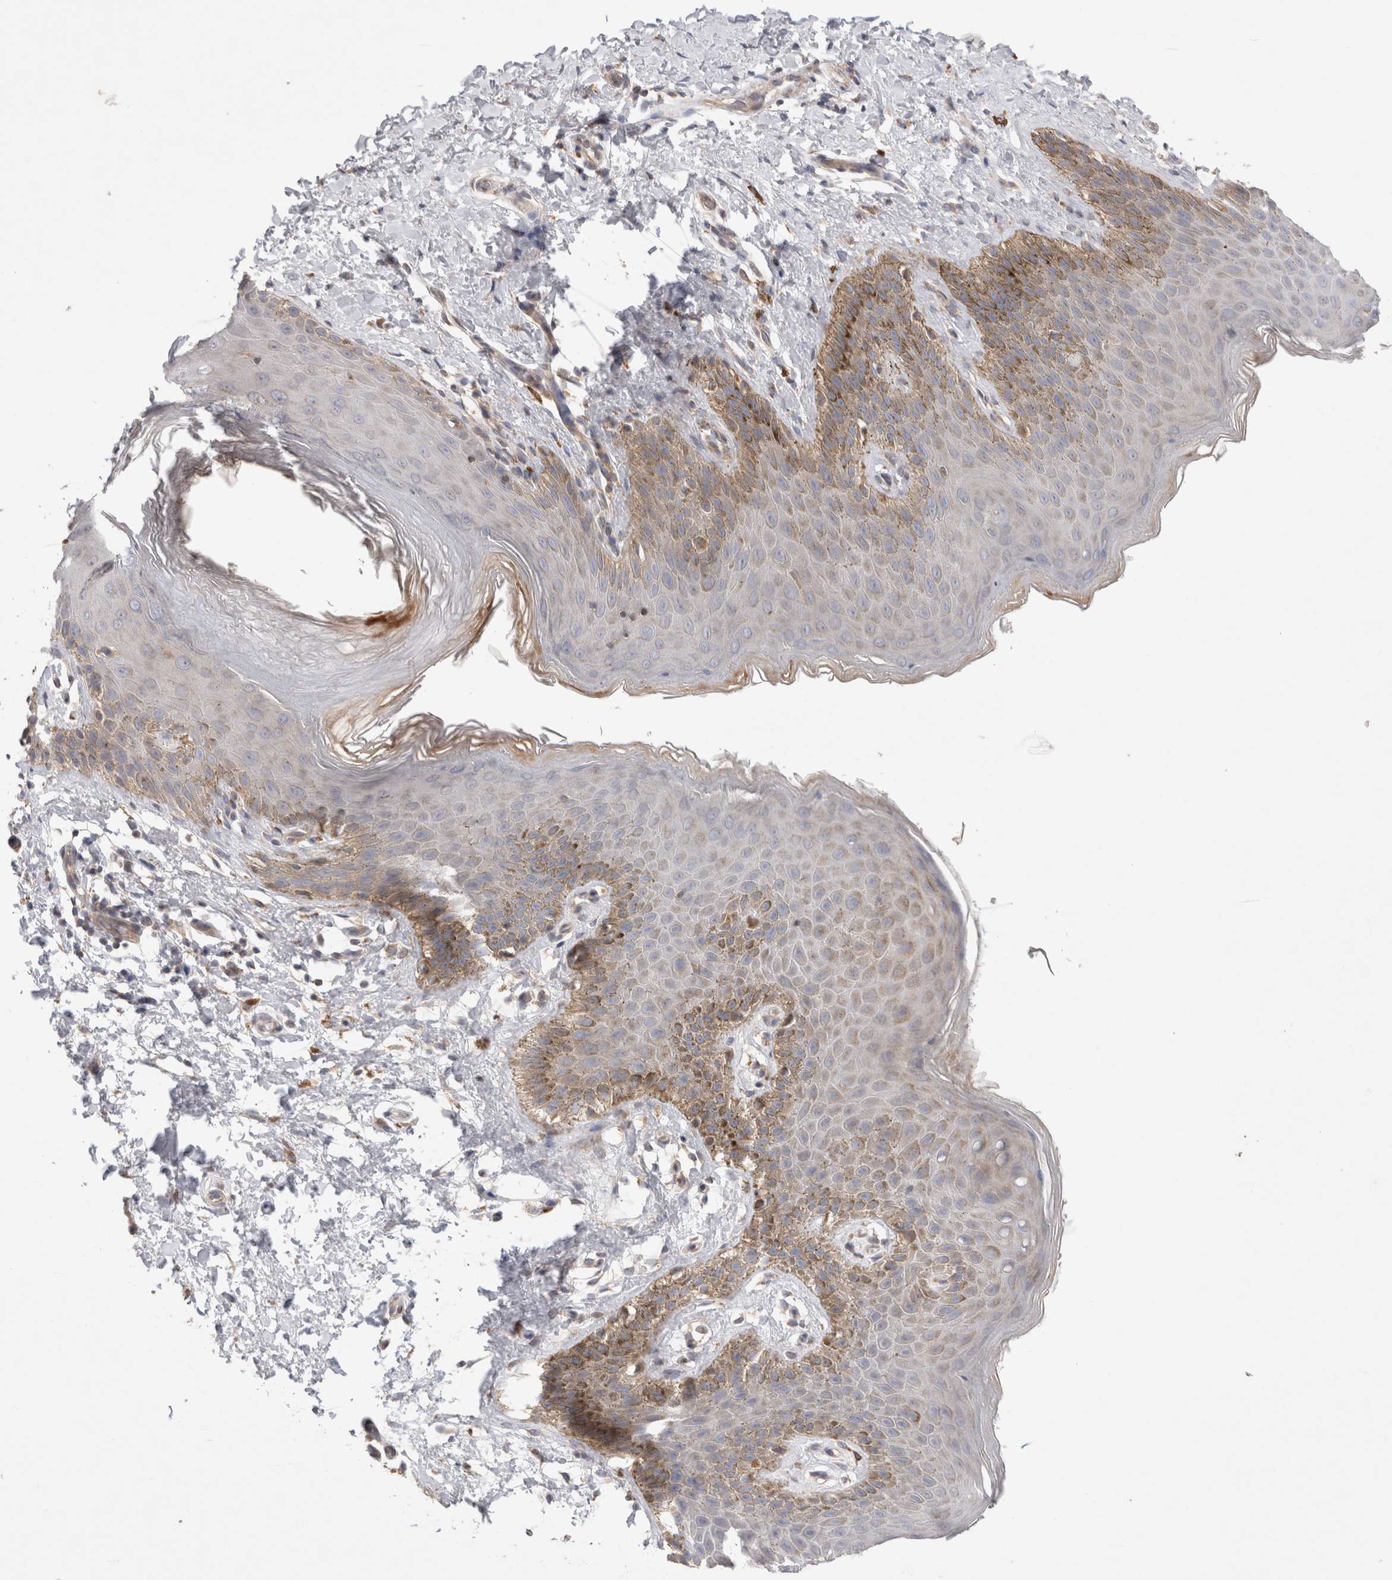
{"staining": {"intensity": "moderate", "quantity": "<25%", "location": "cytoplasmic/membranous"}, "tissue": "skin", "cell_type": "Epidermal cells", "image_type": "normal", "snomed": [{"axis": "morphology", "description": "Normal tissue, NOS"}, {"axis": "topography", "description": "Anal"}, {"axis": "topography", "description": "Peripheral nerve tissue"}], "caption": "The histopathology image exhibits staining of unremarkable skin, revealing moderate cytoplasmic/membranous protein positivity (brown color) within epidermal cells.", "gene": "TBC1D16", "patient": {"sex": "male", "age": 44}}